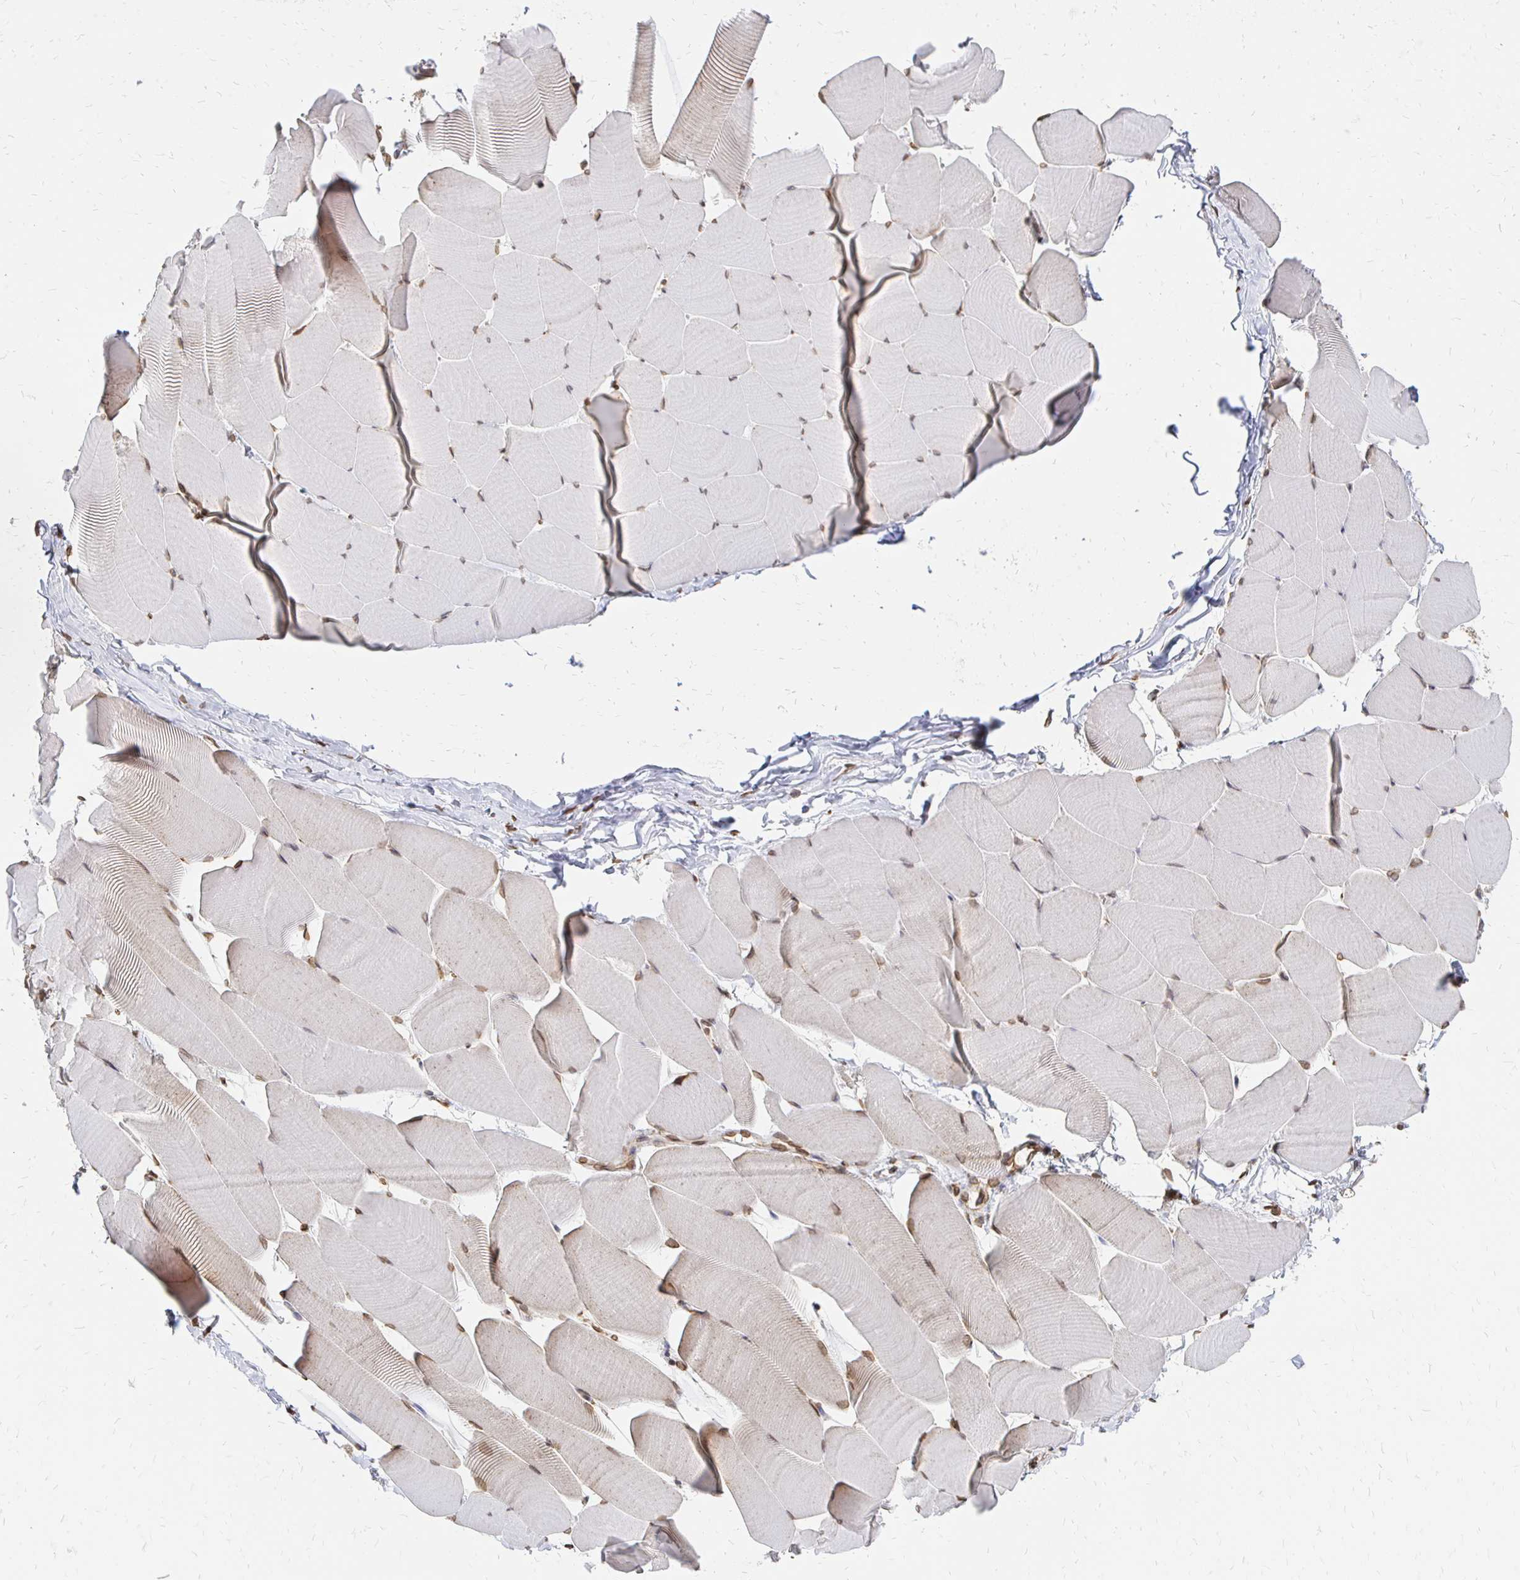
{"staining": {"intensity": "moderate", "quantity": "<25%", "location": "cytoplasmic/membranous,nuclear"}, "tissue": "skeletal muscle", "cell_type": "Myocytes", "image_type": "normal", "snomed": [{"axis": "morphology", "description": "Normal tissue, NOS"}, {"axis": "topography", "description": "Skeletal muscle"}], "caption": "A micrograph of skeletal muscle stained for a protein exhibits moderate cytoplasmic/membranous,nuclear brown staining in myocytes. Ihc stains the protein in brown and the nuclei are stained blue.", "gene": "PELI3", "patient": {"sex": "male", "age": 25}}